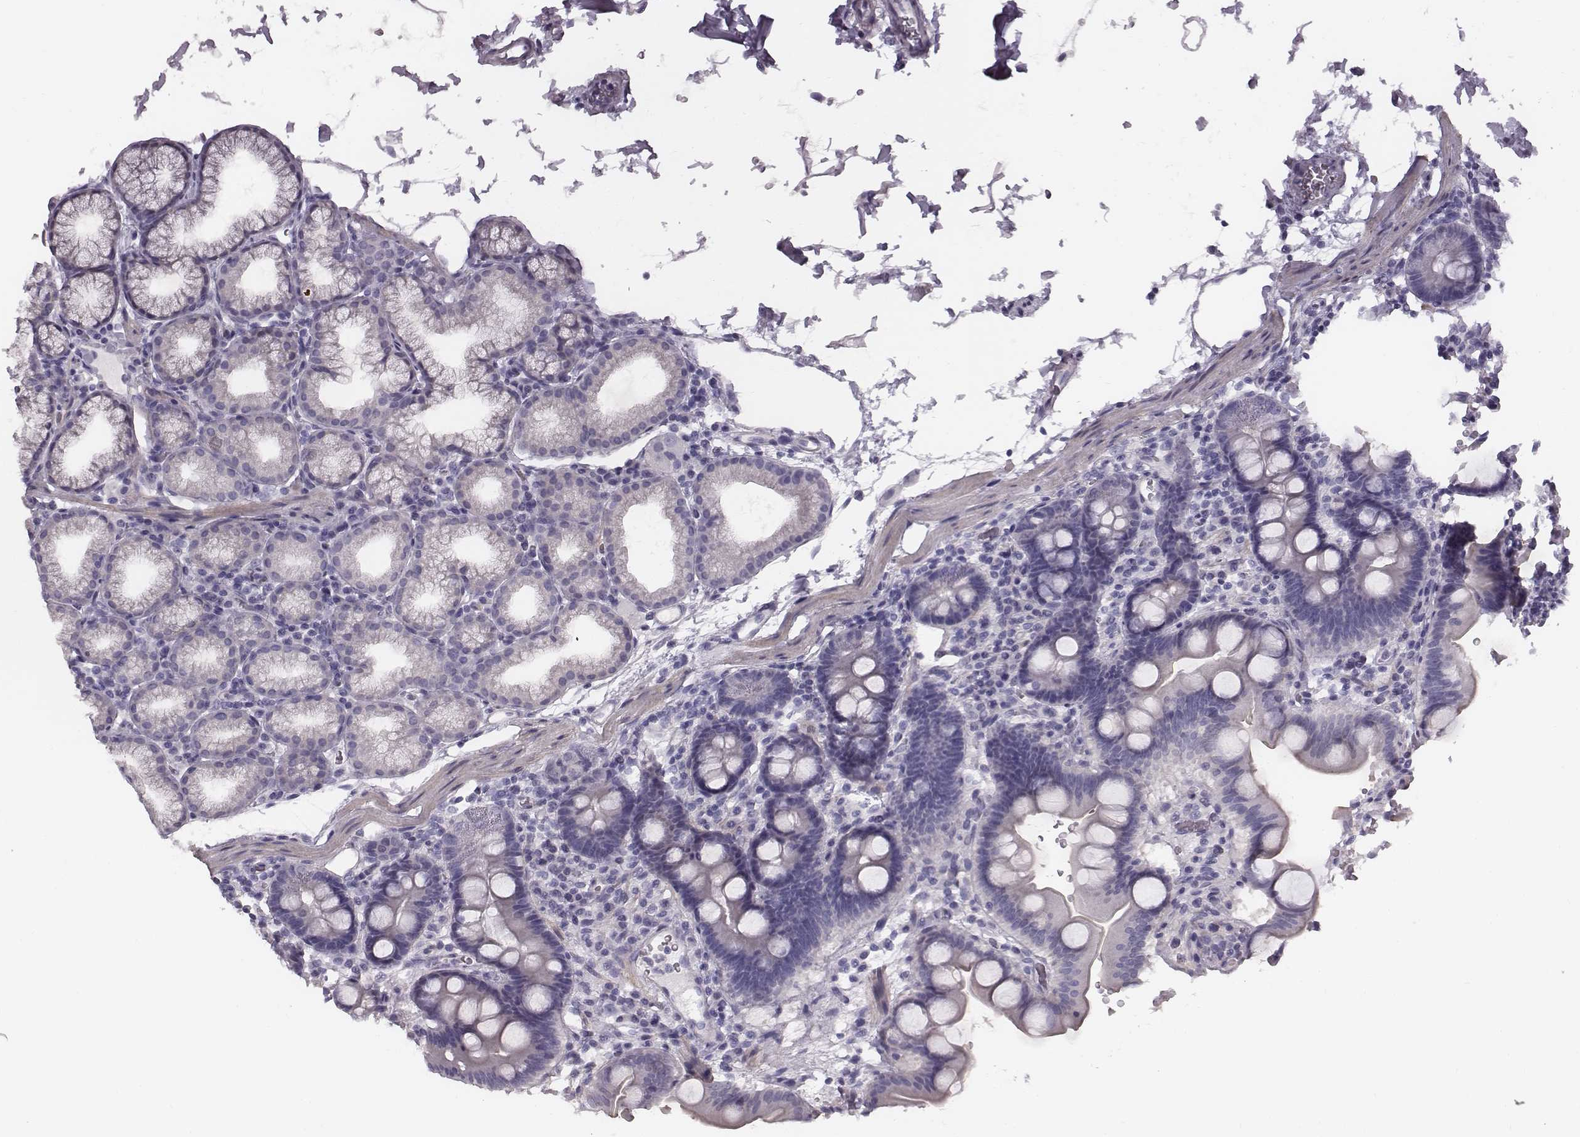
{"staining": {"intensity": "negative", "quantity": "none", "location": "none"}, "tissue": "duodenum", "cell_type": "Glandular cells", "image_type": "normal", "snomed": [{"axis": "morphology", "description": "Normal tissue, NOS"}, {"axis": "topography", "description": "Duodenum"}], "caption": "Immunohistochemistry (IHC) of unremarkable human duodenum reveals no positivity in glandular cells. (DAB IHC, high magnification).", "gene": "CRISP1", "patient": {"sex": "male", "age": 59}}